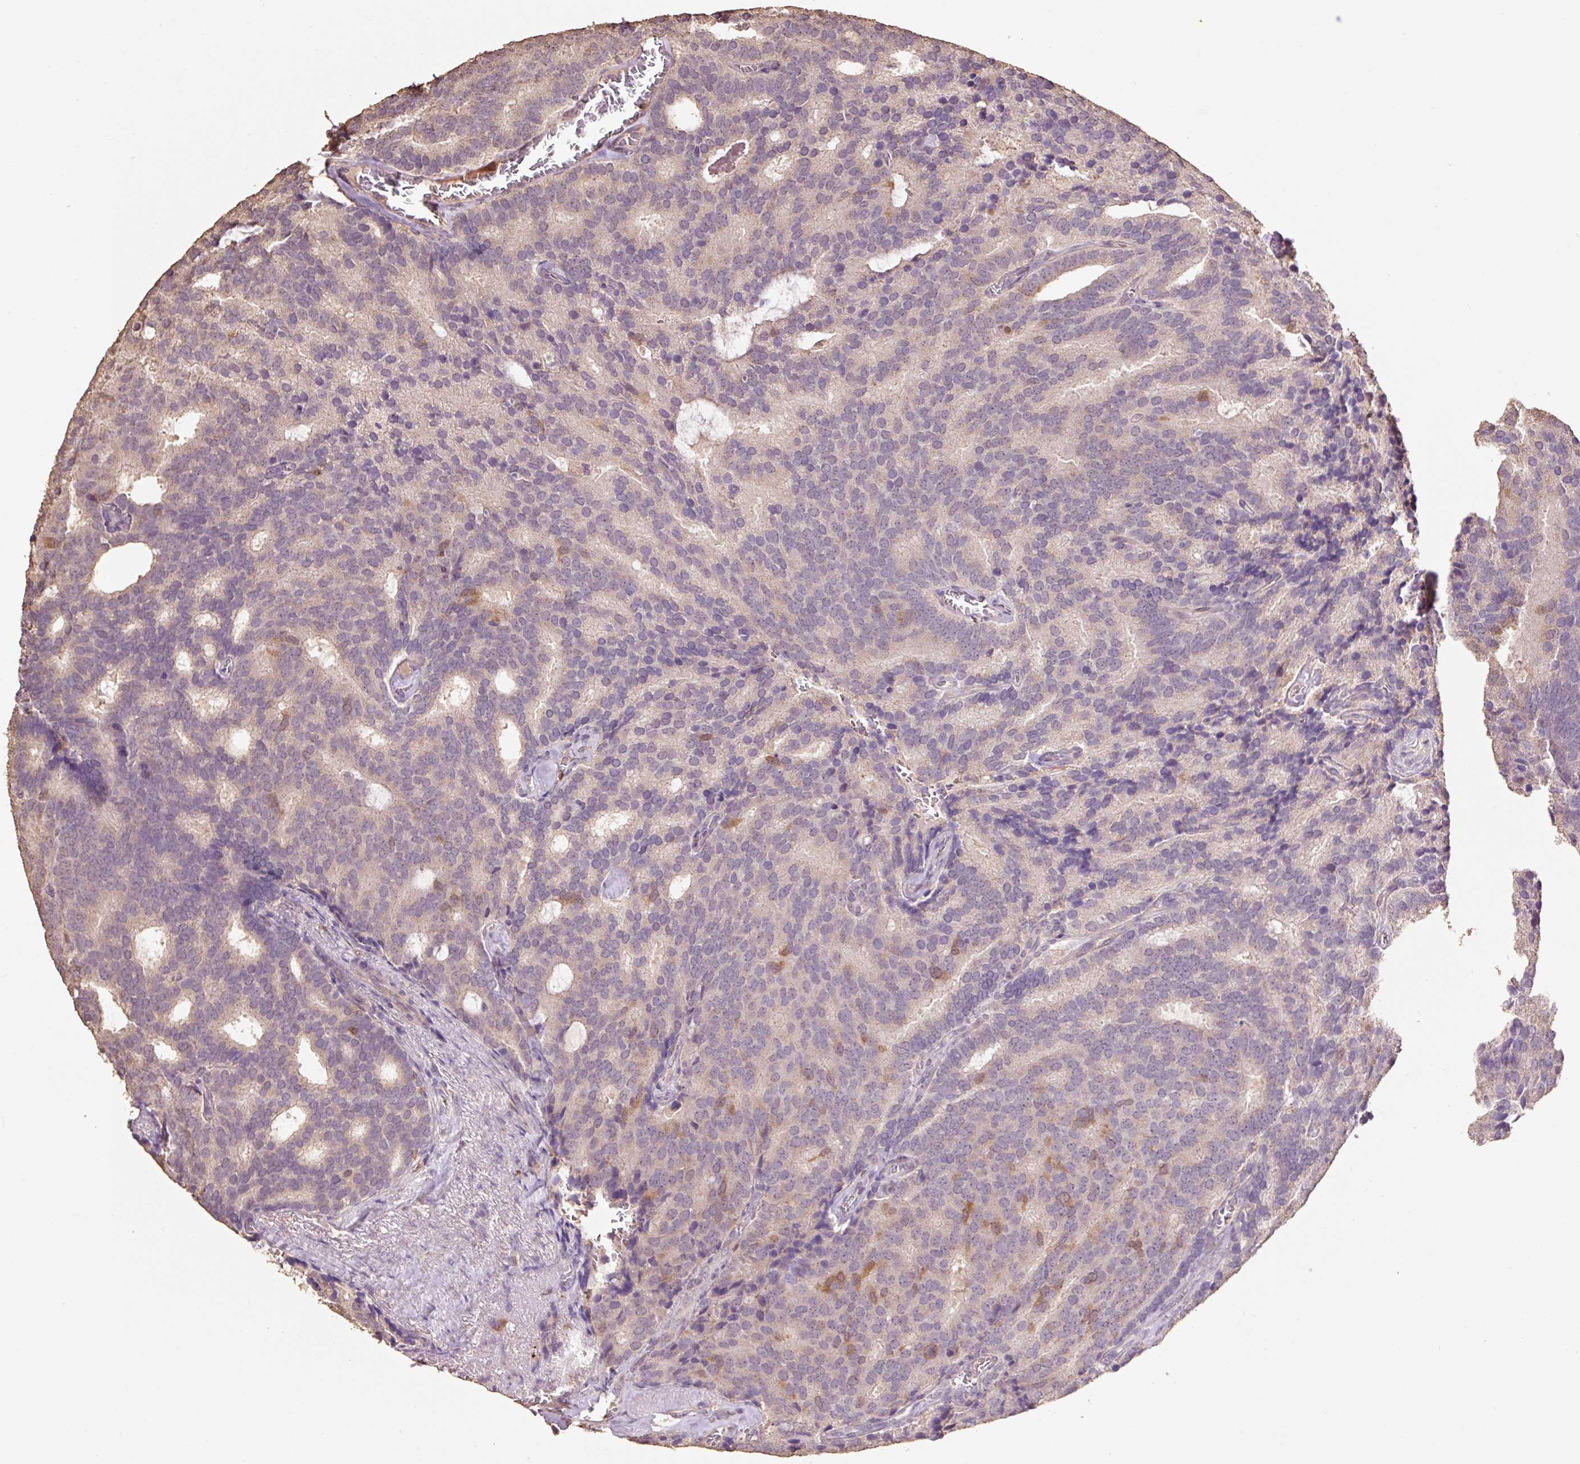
{"staining": {"intensity": "weak", "quantity": "25%-75%", "location": "cytoplasmic/membranous"}, "tissue": "prostate cancer", "cell_type": "Tumor cells", "image_type": "cancer", "snomed": [{"axis": "morphology", "description": "Adenocarcinoma, Low grade"}, {"axis": "topography", "description": "Prostate"}], "caption": "Prostate low-grade adenocarcinoma stained with immunohistochemistry (IHC) displays weak cytoplasmic/membranous expression in approximately 25%-75% of tumor cells. The staining was performed using DAB to visualize the protein expression in brown, while the nuclei were stained in blue with hematoxylin (Magnification: 20x).", "gene": "HERC2", "patient": {"sex": "male", "age": 71}}